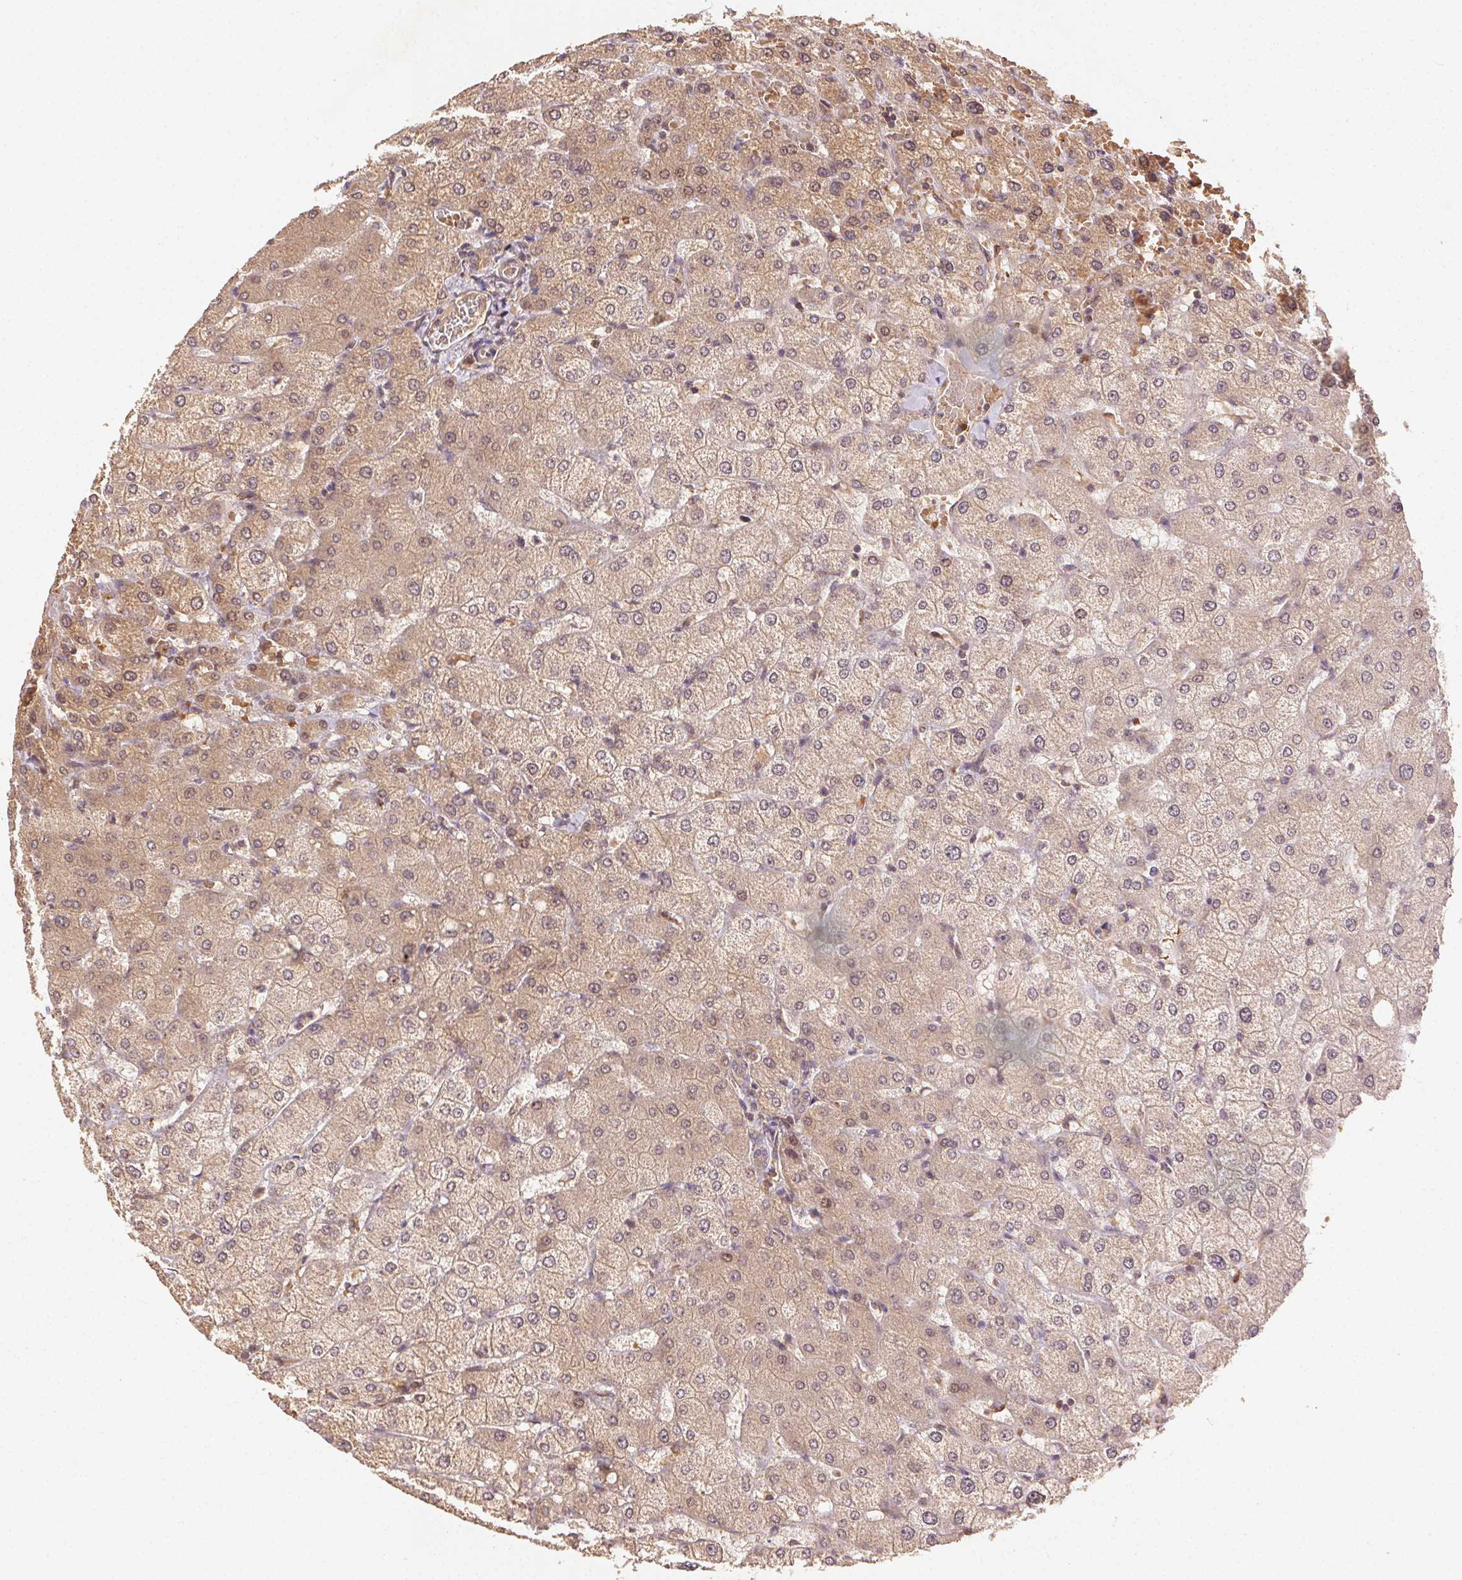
{"staining": {"intensity": "weak", "quantity": "25%-75%", "location": "cytoplasmic/membranous"}, "tissue": "liver", "cell_type": "Cholangiocytes", "image_type": "normal", "snomed": [{"axis": "morphology", "description": "Normal tissue, NOS"}, {"axis": "topography", "description": "Liver"}], "caption": "Immunohistochemical staining of unremarkable human liver reveals weak cytoplasmic/membranous protein positivity in approximately 25%-75% of cholangiocytes. (Stains: DAB (3,3'-diaminobenzidine) in brown, nuclei in blue, Microscopy: brightfield microscopy at high magnification).", "gene": "KLHL15", "patient": {"sex": "female", "age": 54}}